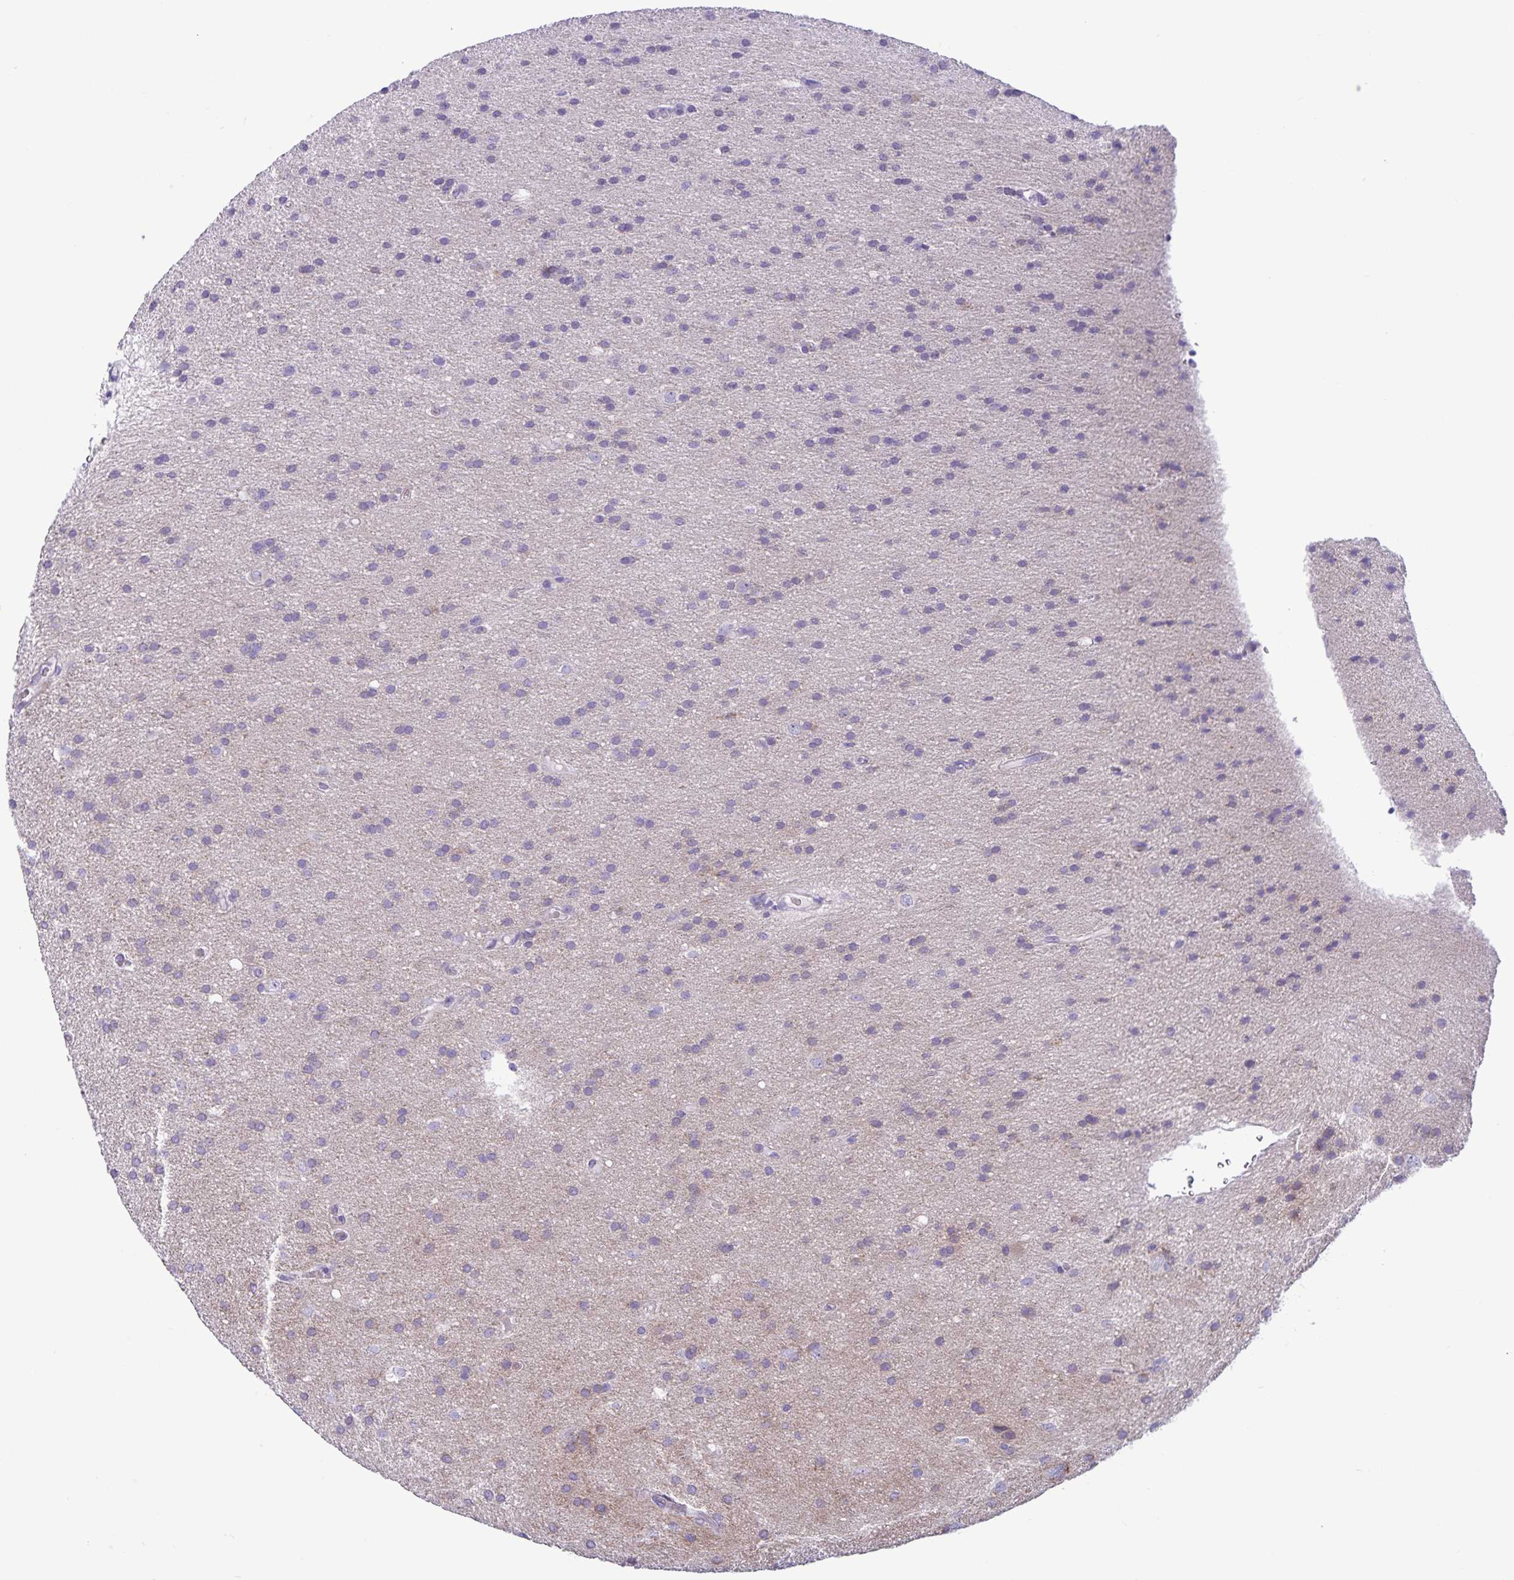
{"staining": {"intensity": "negative", "quantity": "none", "location": "none"}, "tissue": "glioma", "cell_type": "Tumor cells", "image_type": "cancer", "snomed": [{"axis": "morphology", "description": "Glioma, malignant, Low grade"}, {"axis": "topography", "description": "Brain"}], "caption": "This is a photomicrograph of IHC staining of glioma, which shows no expression in tumor cells.", "gene": "IBTK", "patient": {"sex": "female", "age": 54}}